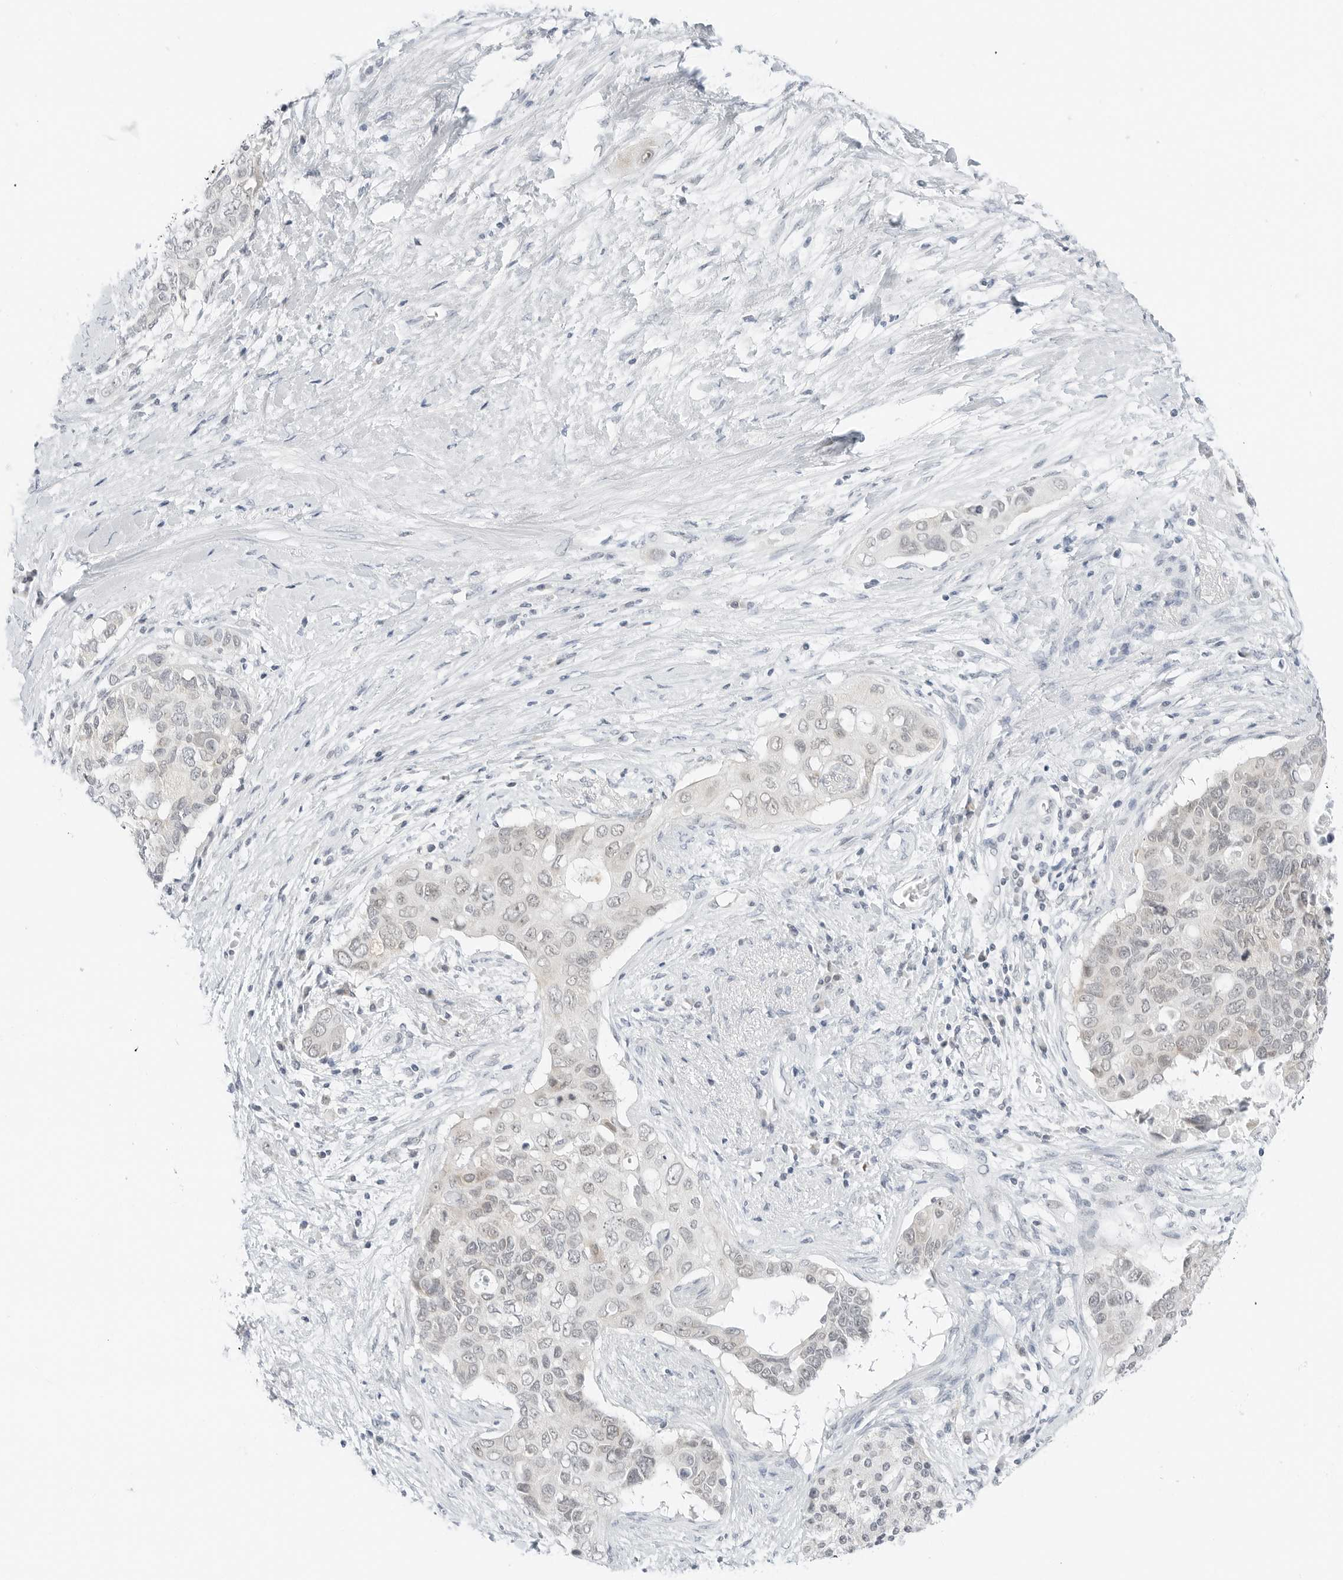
{"staining": {"intensity": "weak", "quantity": "<25%", "location": "nuclear"}, "tissue": "pancreatic cancer", "cell_type": "Tumor cells", "image_type": "cancer", "snomed": [{"axis": "morphology", "description": "Adenocarcinoma, NOS"}, {"axis": "topography", "description": "Pancreas"}], "caption": "Immunohistochemistry photomicrograph of neoplastic tissue: pancreatic cancer stained with DAB displays no significant protein staining in tumor cells.", "gene": "CCSAP", "patient": {"sex": "female", "age": 56}}